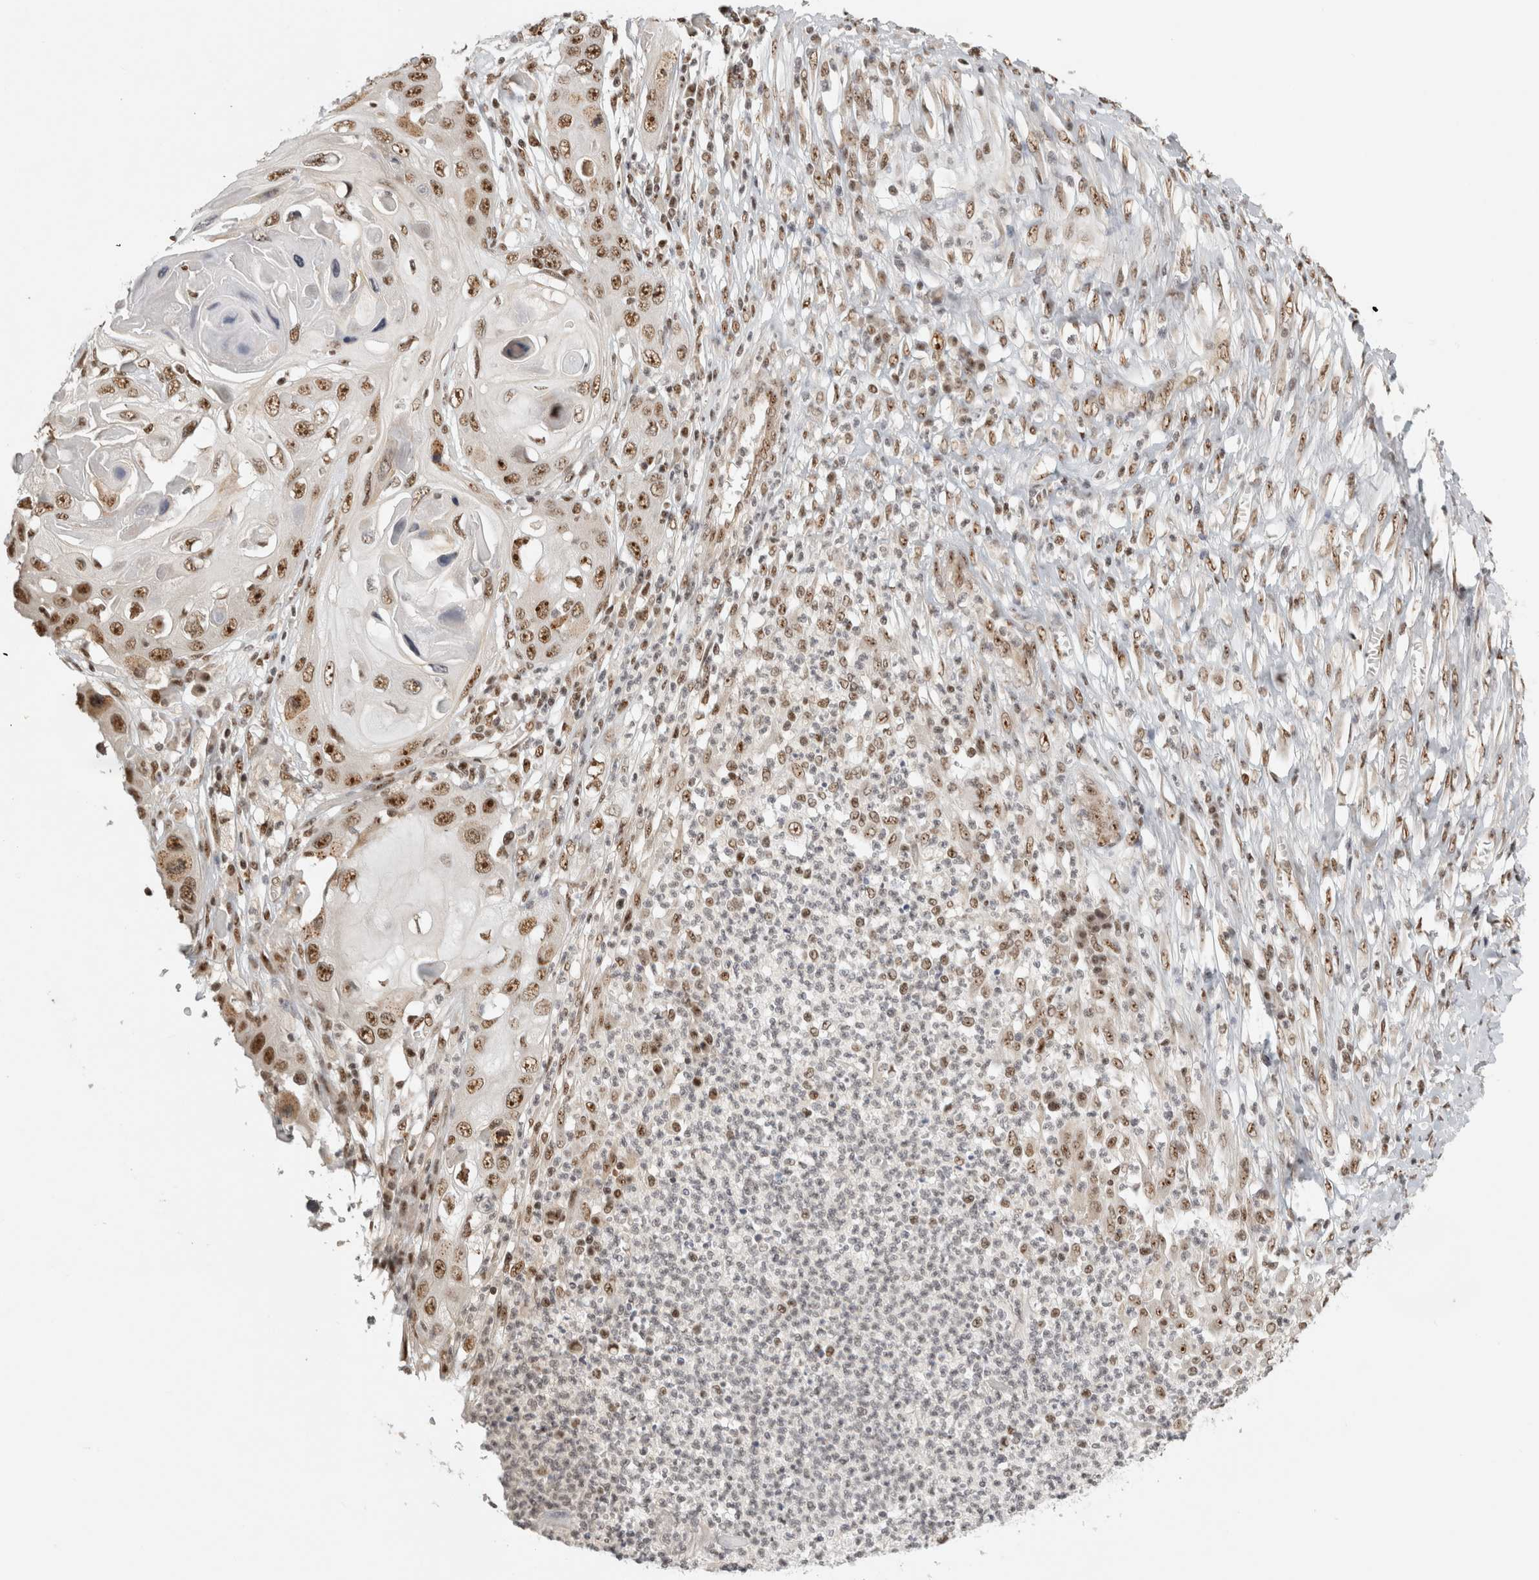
{"staining": {"intensity": "moderate", "quantity": ">75%", "location": "nuclear"}, "tissue": "skin cancer", "cell_type": "Tumor cells", "image_type": "cancer", "snomed": [{"axis": "morphology", "description": "Squamous cell carcinoma, NOS"}, {"axis": "topography", "description": "Skin"}], "caption": "IHC image of skin squamous cell carcinoma stained for a protein (brown), which demonstrates medium levels of moderate nuclear staining in approximately >75% of tumor cells.", "gene": "EBNA1BP2", "patient": {"sex": "male", "age": 55}}